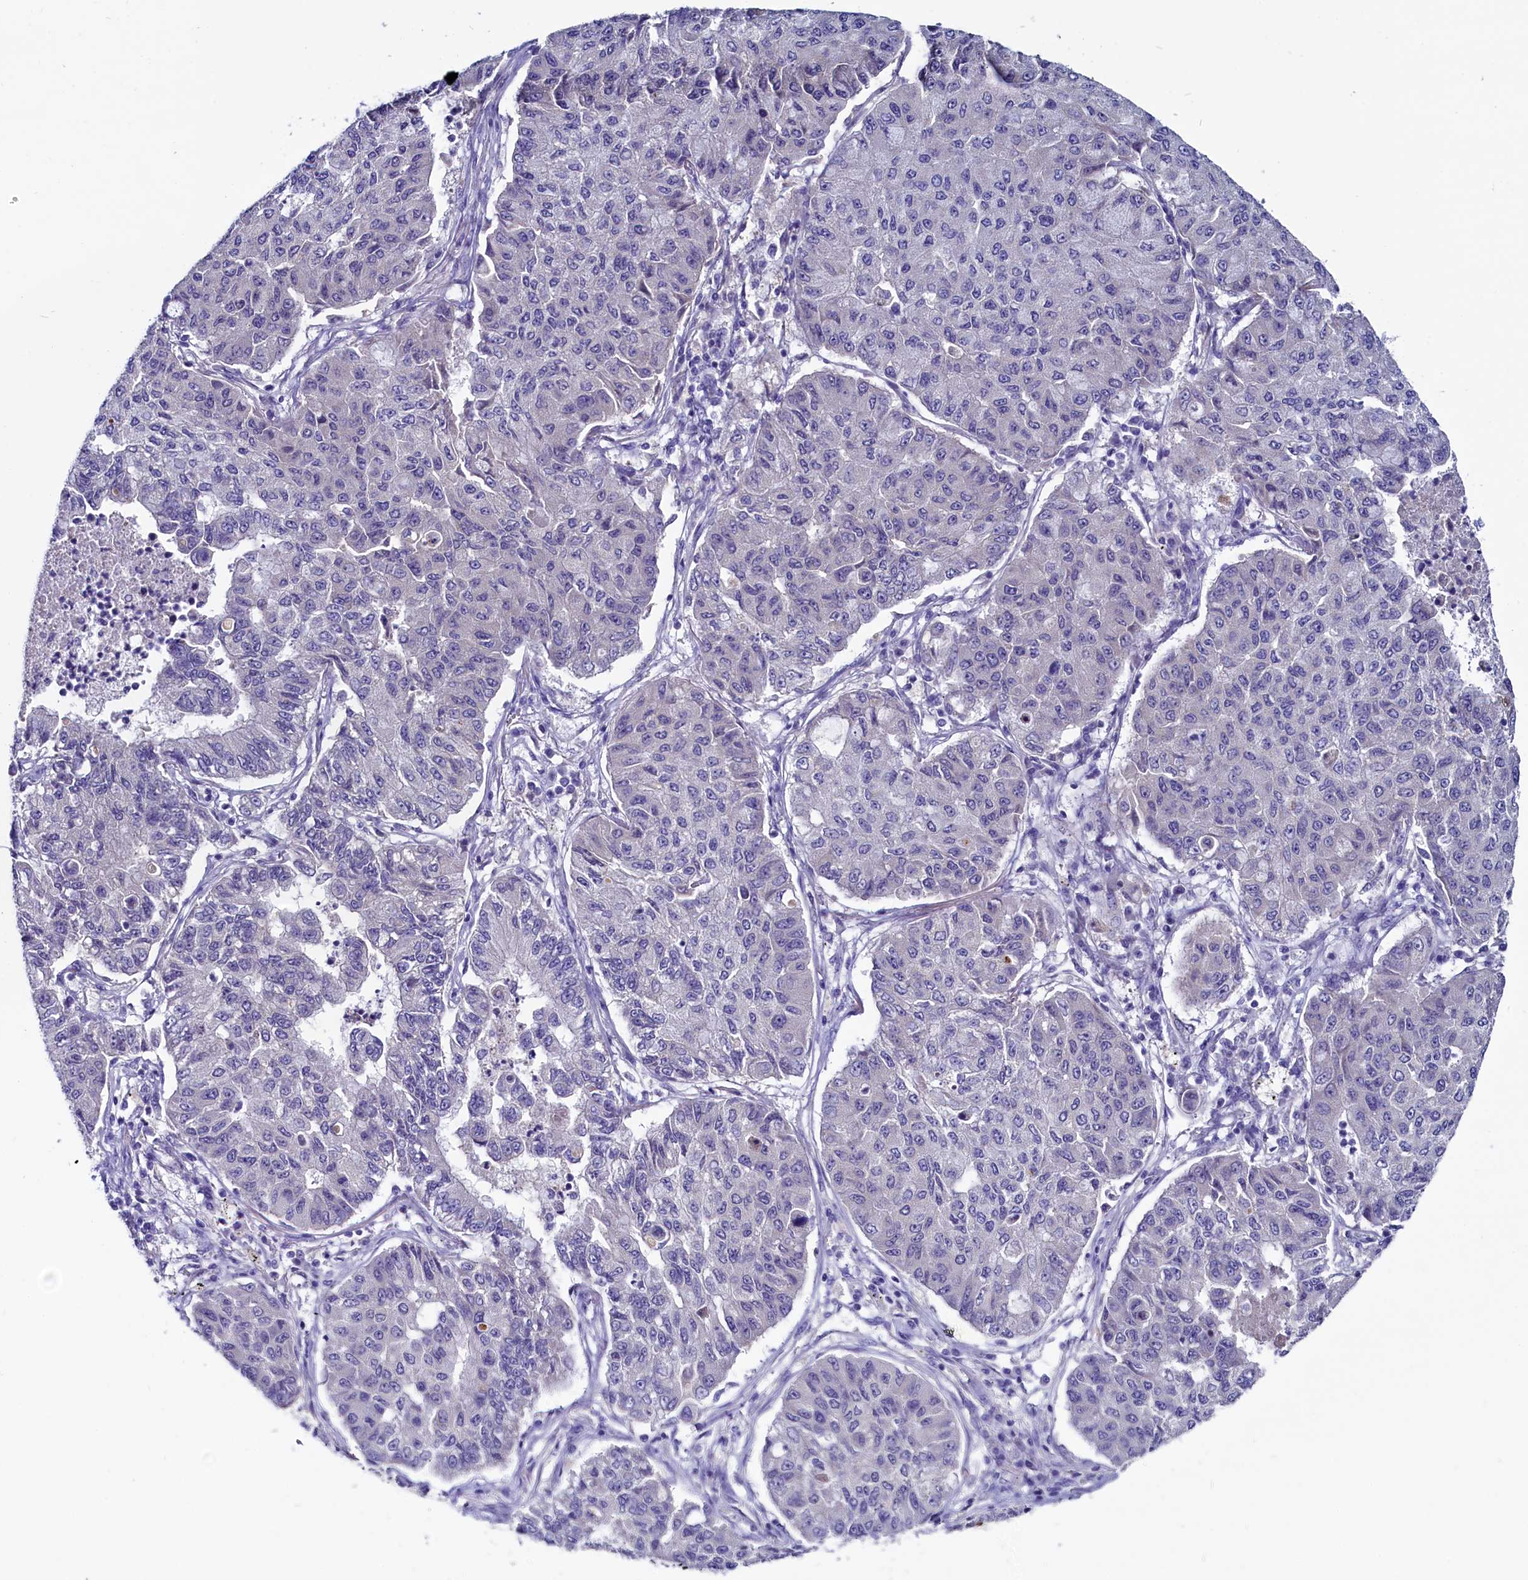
{"staining": {"intensity": "negative", "quantity": "none", "location": "none"}, "tissue": "lung cancer", "cell_type": "Tumor cells", "image_type": "cancer", "snomed": [{"axis": "morphology", "description": "Squamous cell carcinoma, NOS"}, {"axis": "topography", "description": "Lung"}], "caption": "Photomicrograph shows no protein staining in tumor cells of lung cancer (squamous cell carcinoma) tissue. (DAB (3,3'-diaminobenzidine) immunohistochemistry visualized using brightfield microscopy, high magnification).", "gene": "CIAPIN1", "patient": {"sex": "male", "age": 74}}